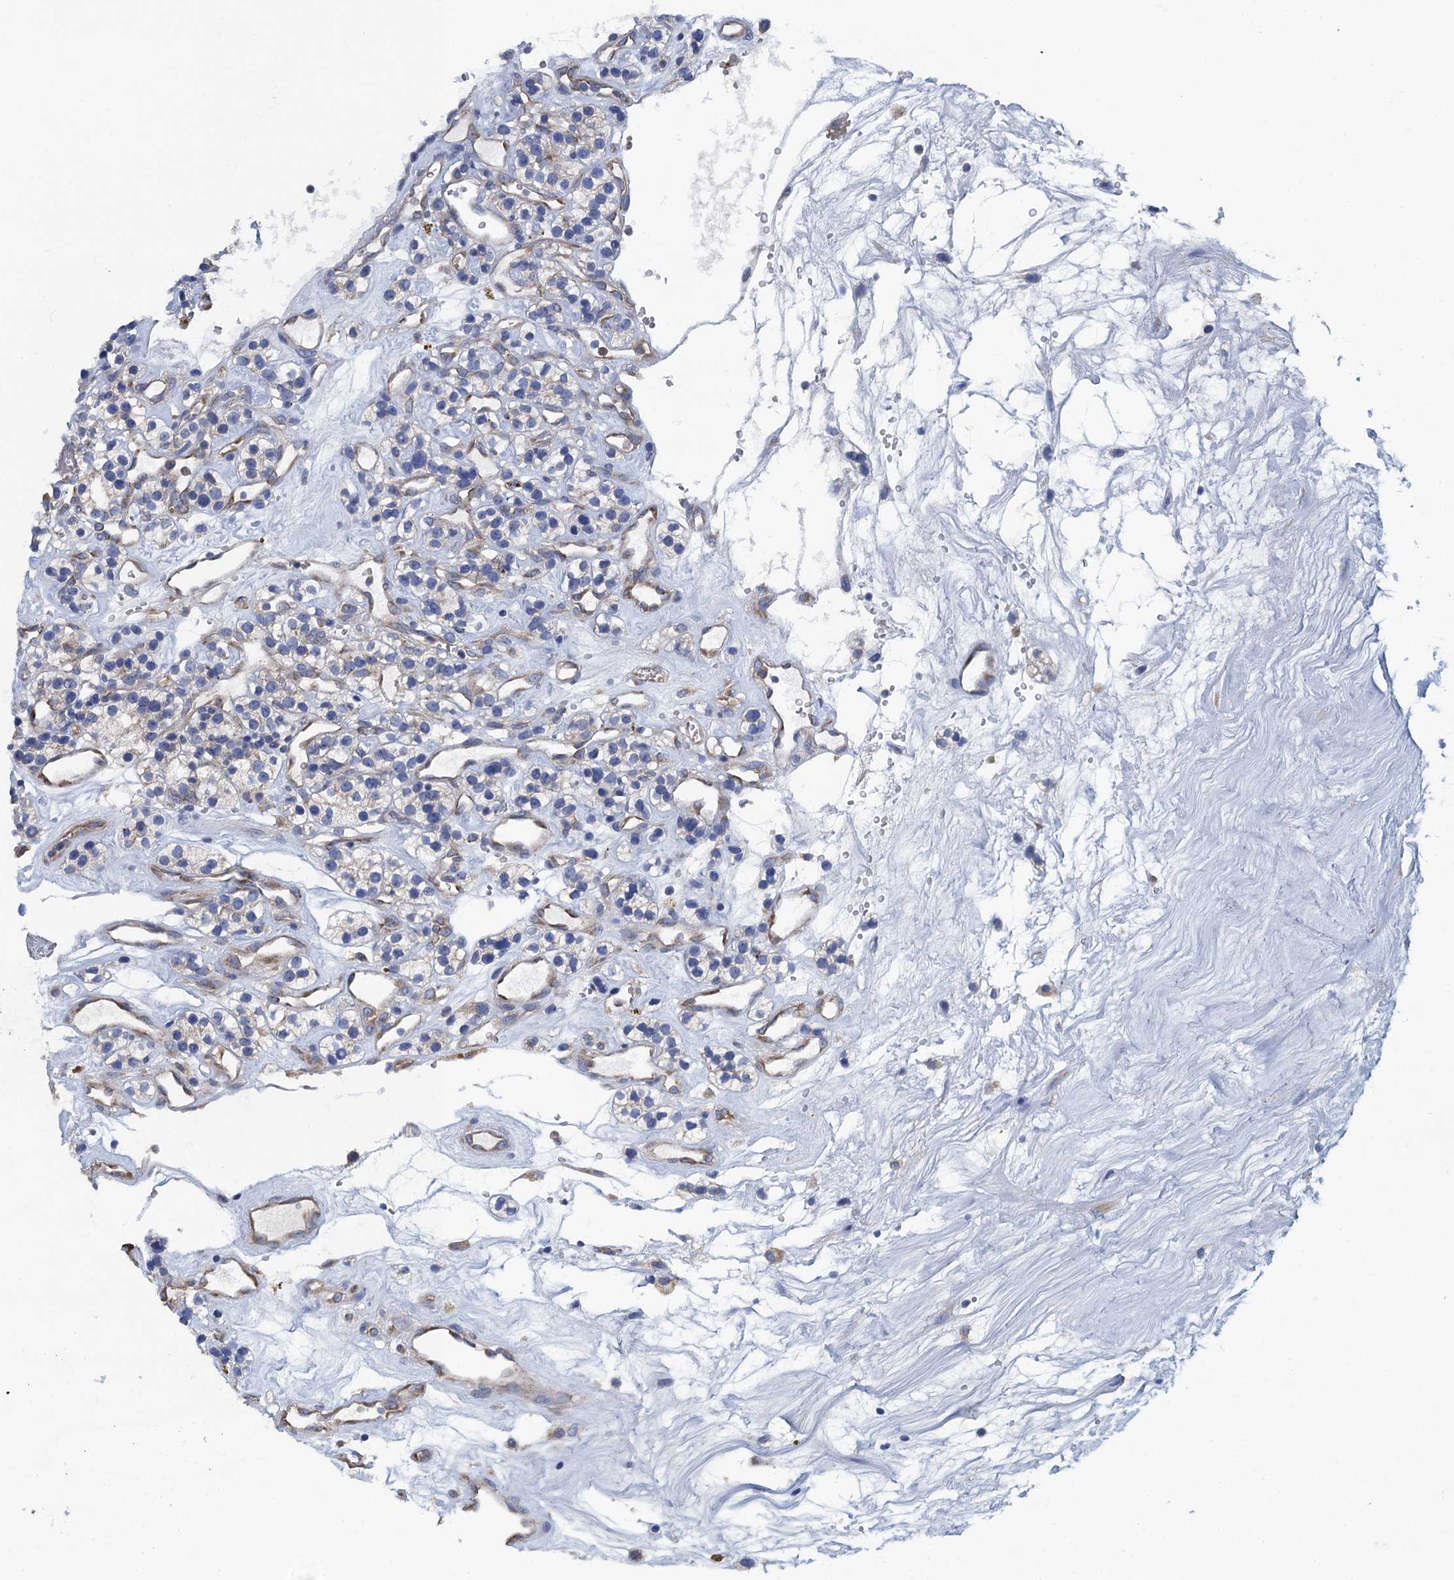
{"staining": {"intensity": "weak", "quantity": "<25%", "location": "cytoplasmic/membranous"}, "tissue": "renal cancer", "cell_type": "Tumor cells", "image_type": "cancer", "snomed": [{"axis": "morphology", "description": "Adenocarcinoma, NOS"}, {"axis": "topography", "description": "Kidney"}], "caption": "This is an immunohistochemistry histopathology image of adenocarcinoma (renal). There is no positivity in tumor cells.", "gene": "ADCY9", "patient": {"sex": "female", "age": 57}}